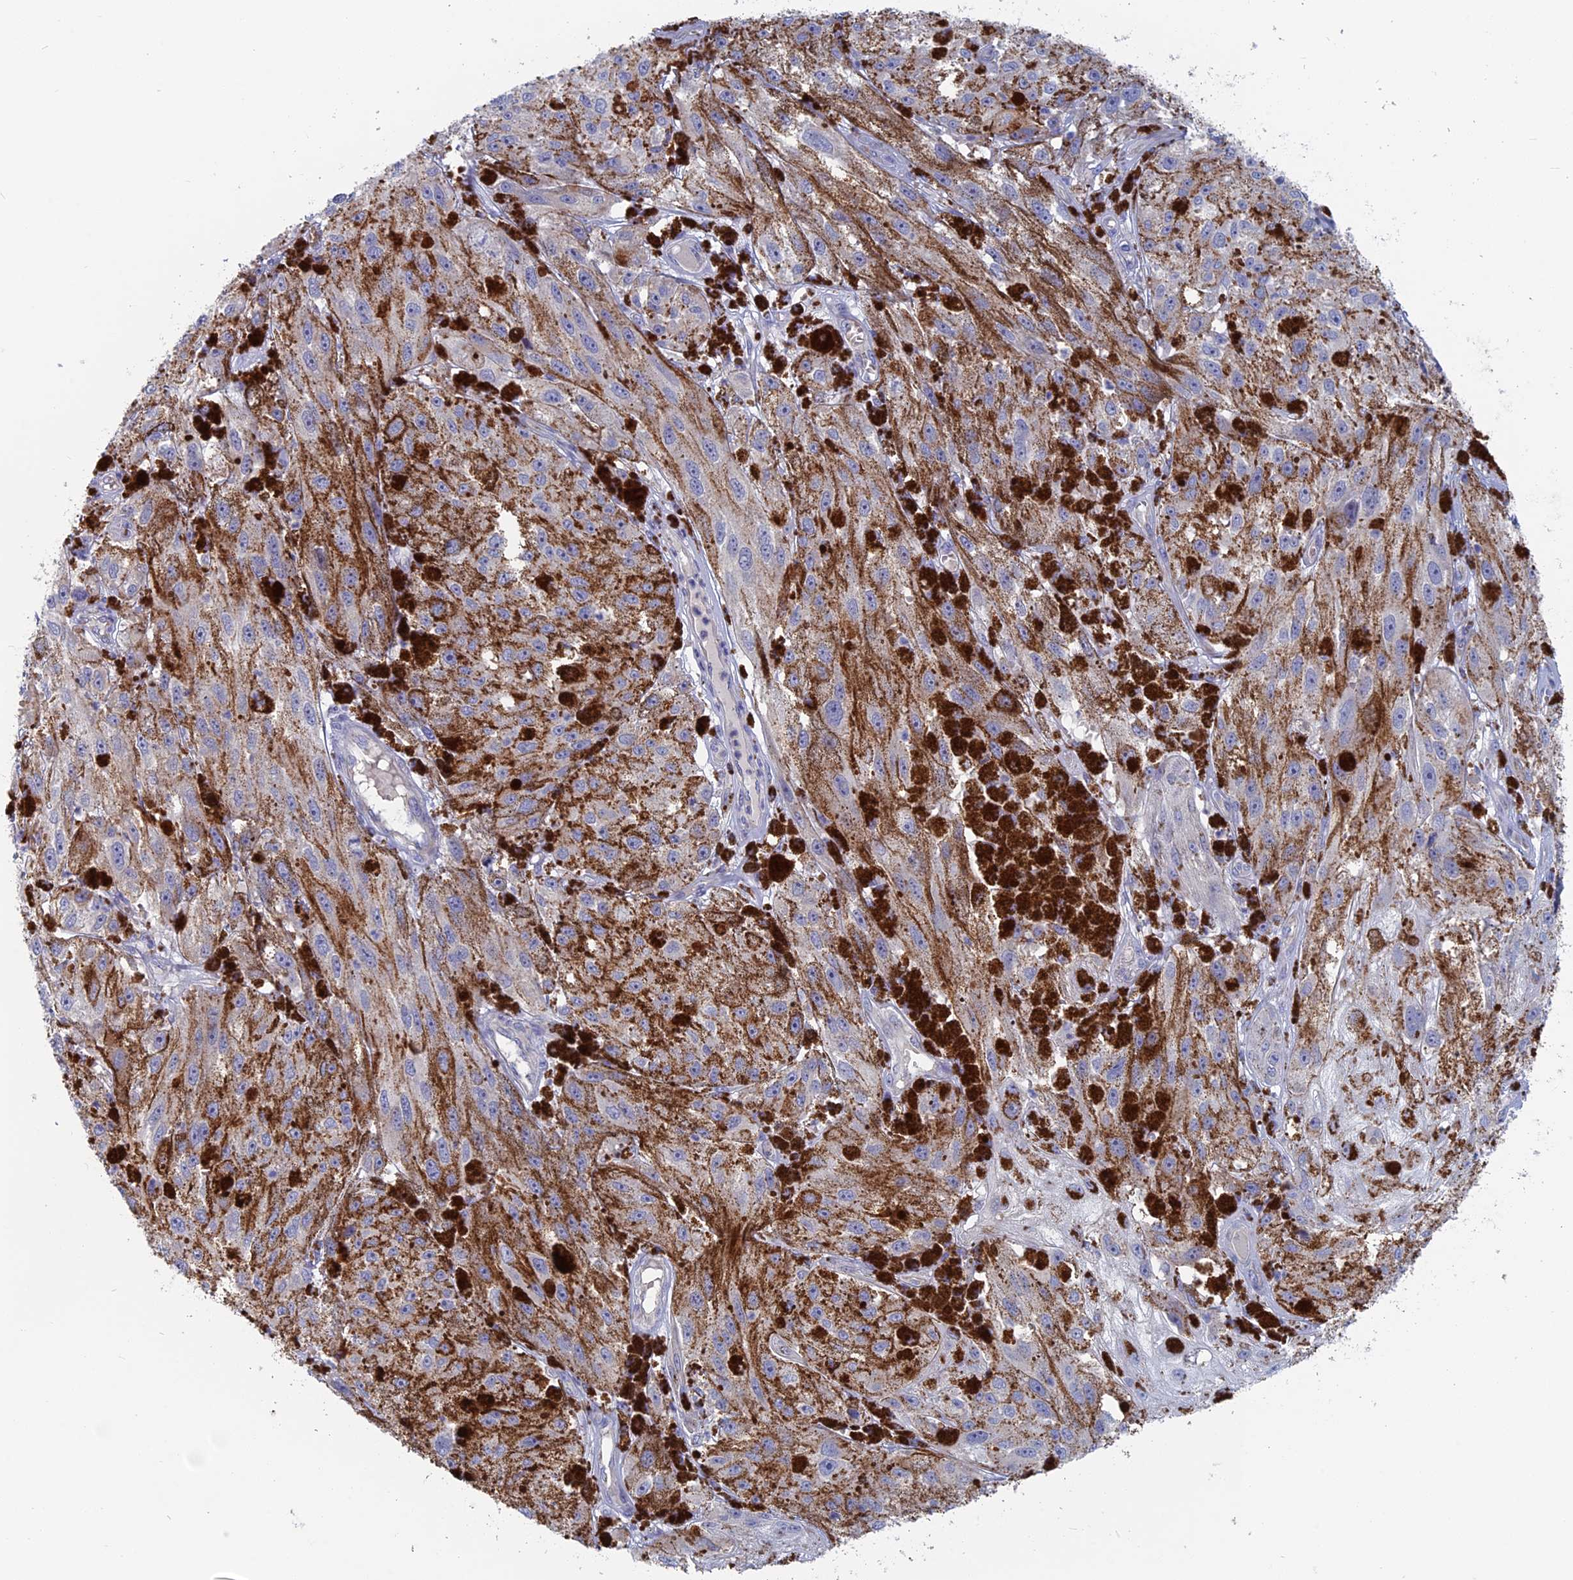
{"staining": {"intensity": "moderate", "quantity": "<25%", "location": "cytoplasmic/membranous"}, "tissue": "melanoma", "cell_type": "Tumor cells", "image_type": "cancer", "snomed": [{"axis": "morphology", "description": "Malignant melanoma, NOS"}, {"axis": "topography", "description": "Skin"}], "caption": "Protein staining demonstrates moderate cytoplasmic/membranous expression in approximately <25% of tumor cells in malignant melanoma.", "gene": "TBC1D30", "patient": {"sex": "male", "age": 88}}